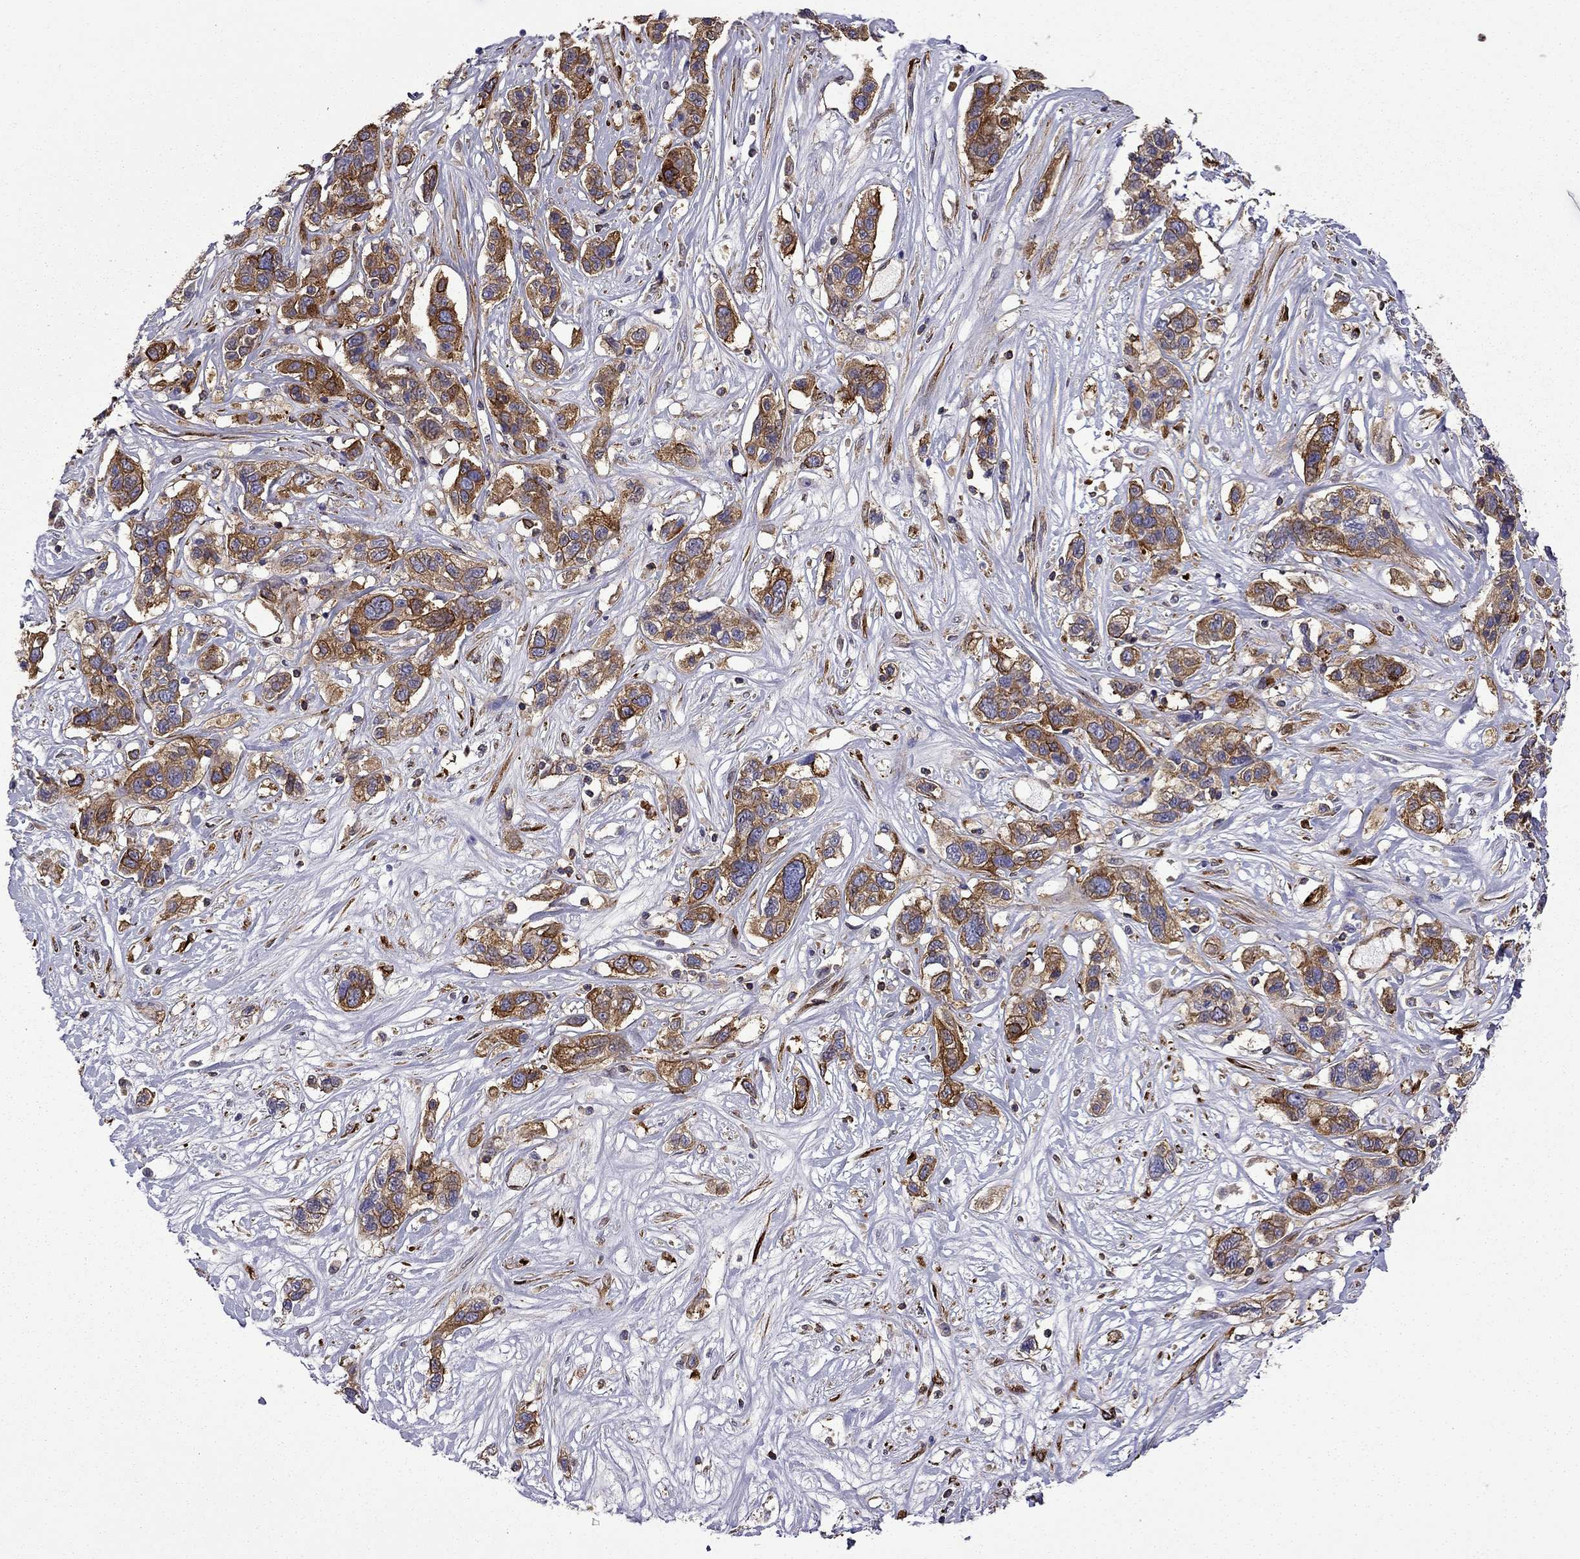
{"staining": {"intensity": "moderate", "quantity": ">75%", "location": "cytoplasmic/membranous"}, "tissue": "liver cancer", "cell_type": "Tumor cells", "image_type": "cancer", "snomed": [{"axis": "morphology", "description": "Adenocarcinoma, NOS"}, {"axis": "morphology", "description": "Cholangiocarcinoma"}, {"axis": "topography", "description": "Liver"}], "caption": "Immunohistochemical staining of liver cancer (adenocarcinoma) displays moderate cytoplasmic/membranous protein expression in approximately >75% of tumor cells. (Stains: DAB in brown, nuclei in blue, Microscopy: brightfield microscopy at high magnification).", "gene": "MAP4", "patient": {"sex": "male", "age": 64}}